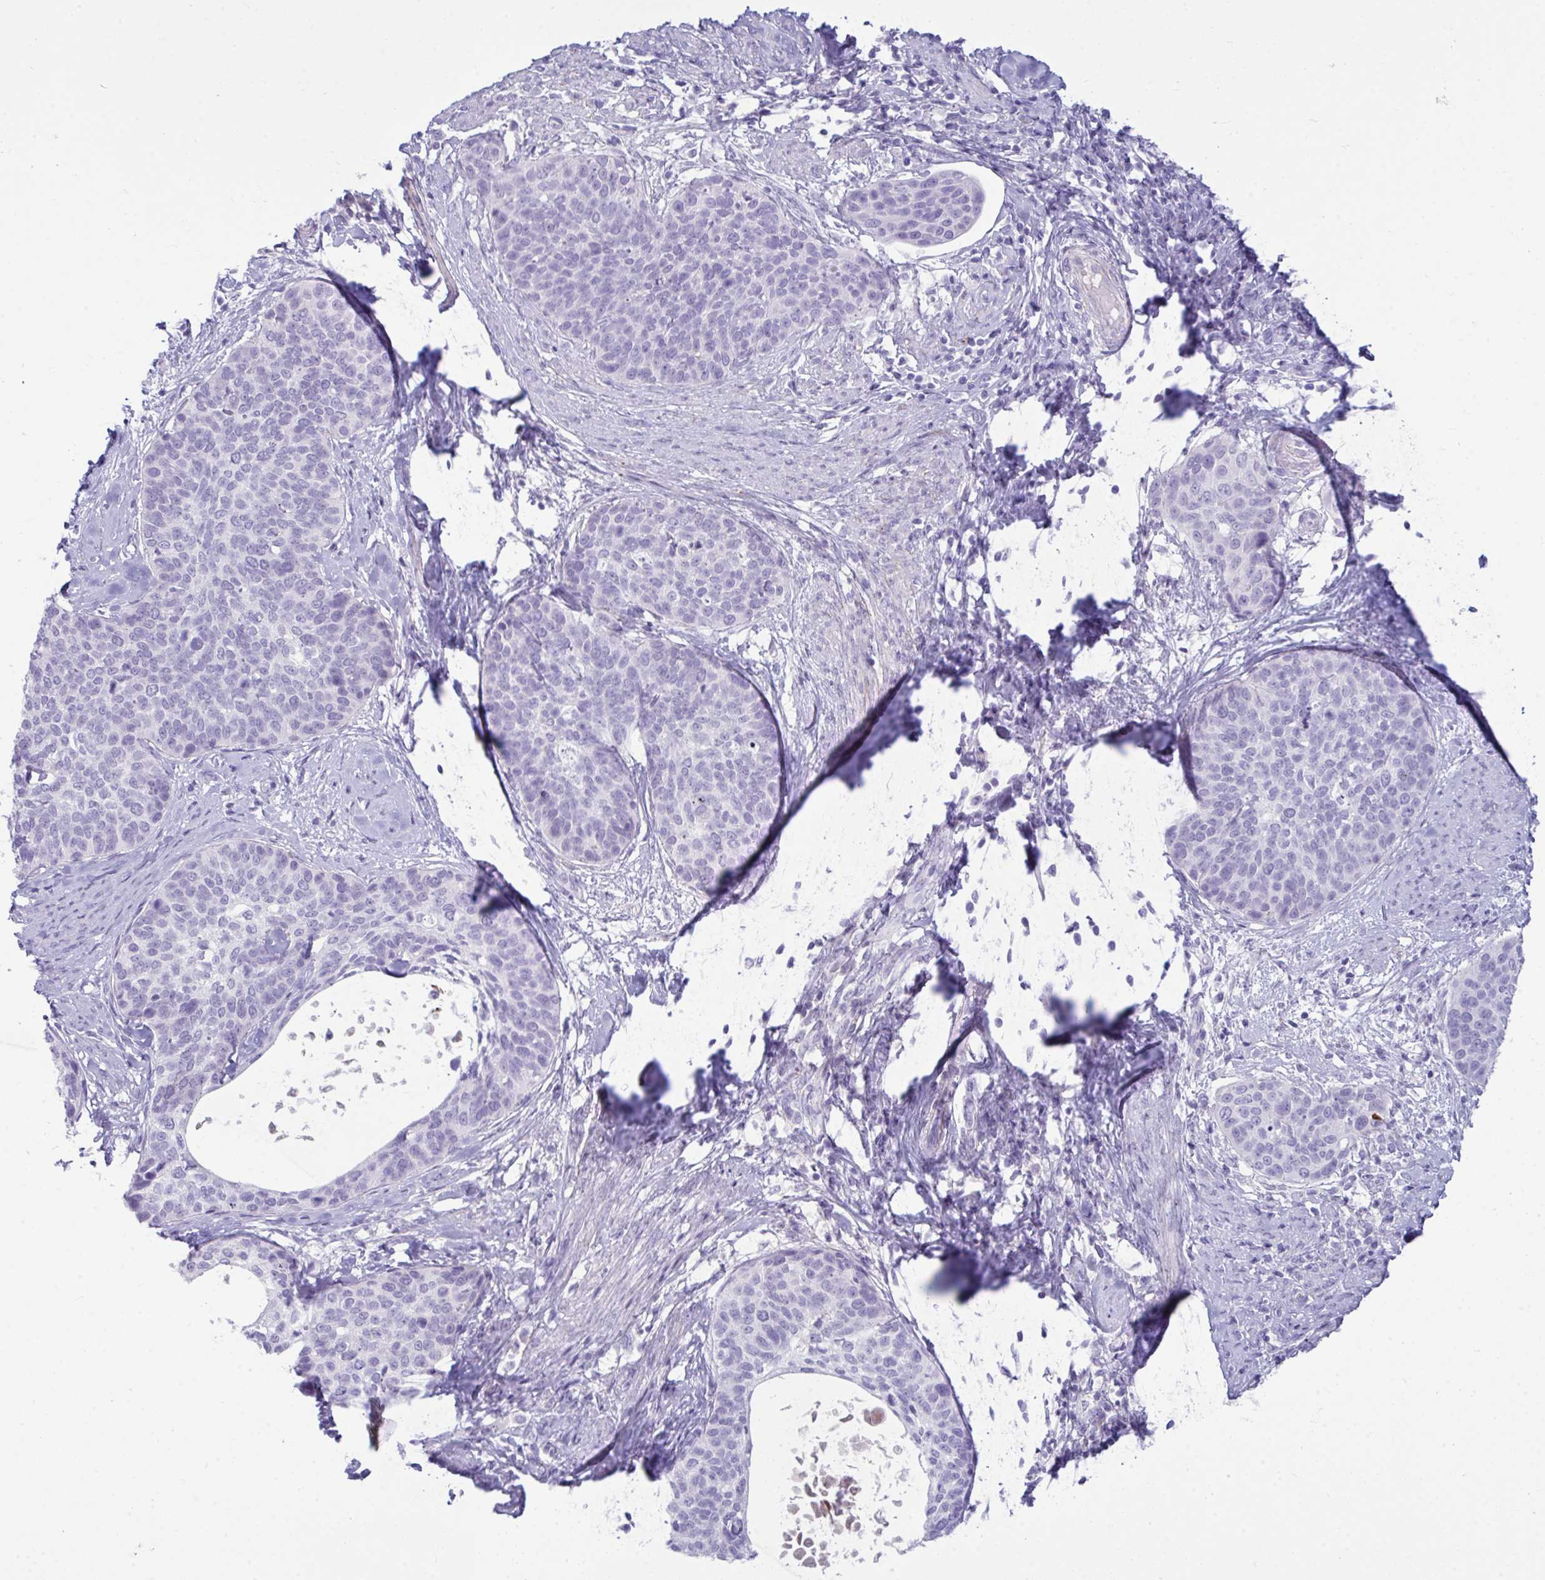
{"staining": {"intensity": "negative", "quantity": "none", "location": "none"}, "tissue": "cervical cancer", "cell_type": "Tumor cells", "image_type": "cancer", "snomed": [{"axis": "morphology", "description": "Squamous cell carcinoma, NOS"}, {"axis": "topography", "description": "Cervix"}], "caption": "Human cervical cancer (squamous cell carcinoma) stained for a protein using immunohistochemistry exhibits no positivity in tumor cells.", "gene": "PIGZ", "patient": {"sex": "female", "age": 69}}